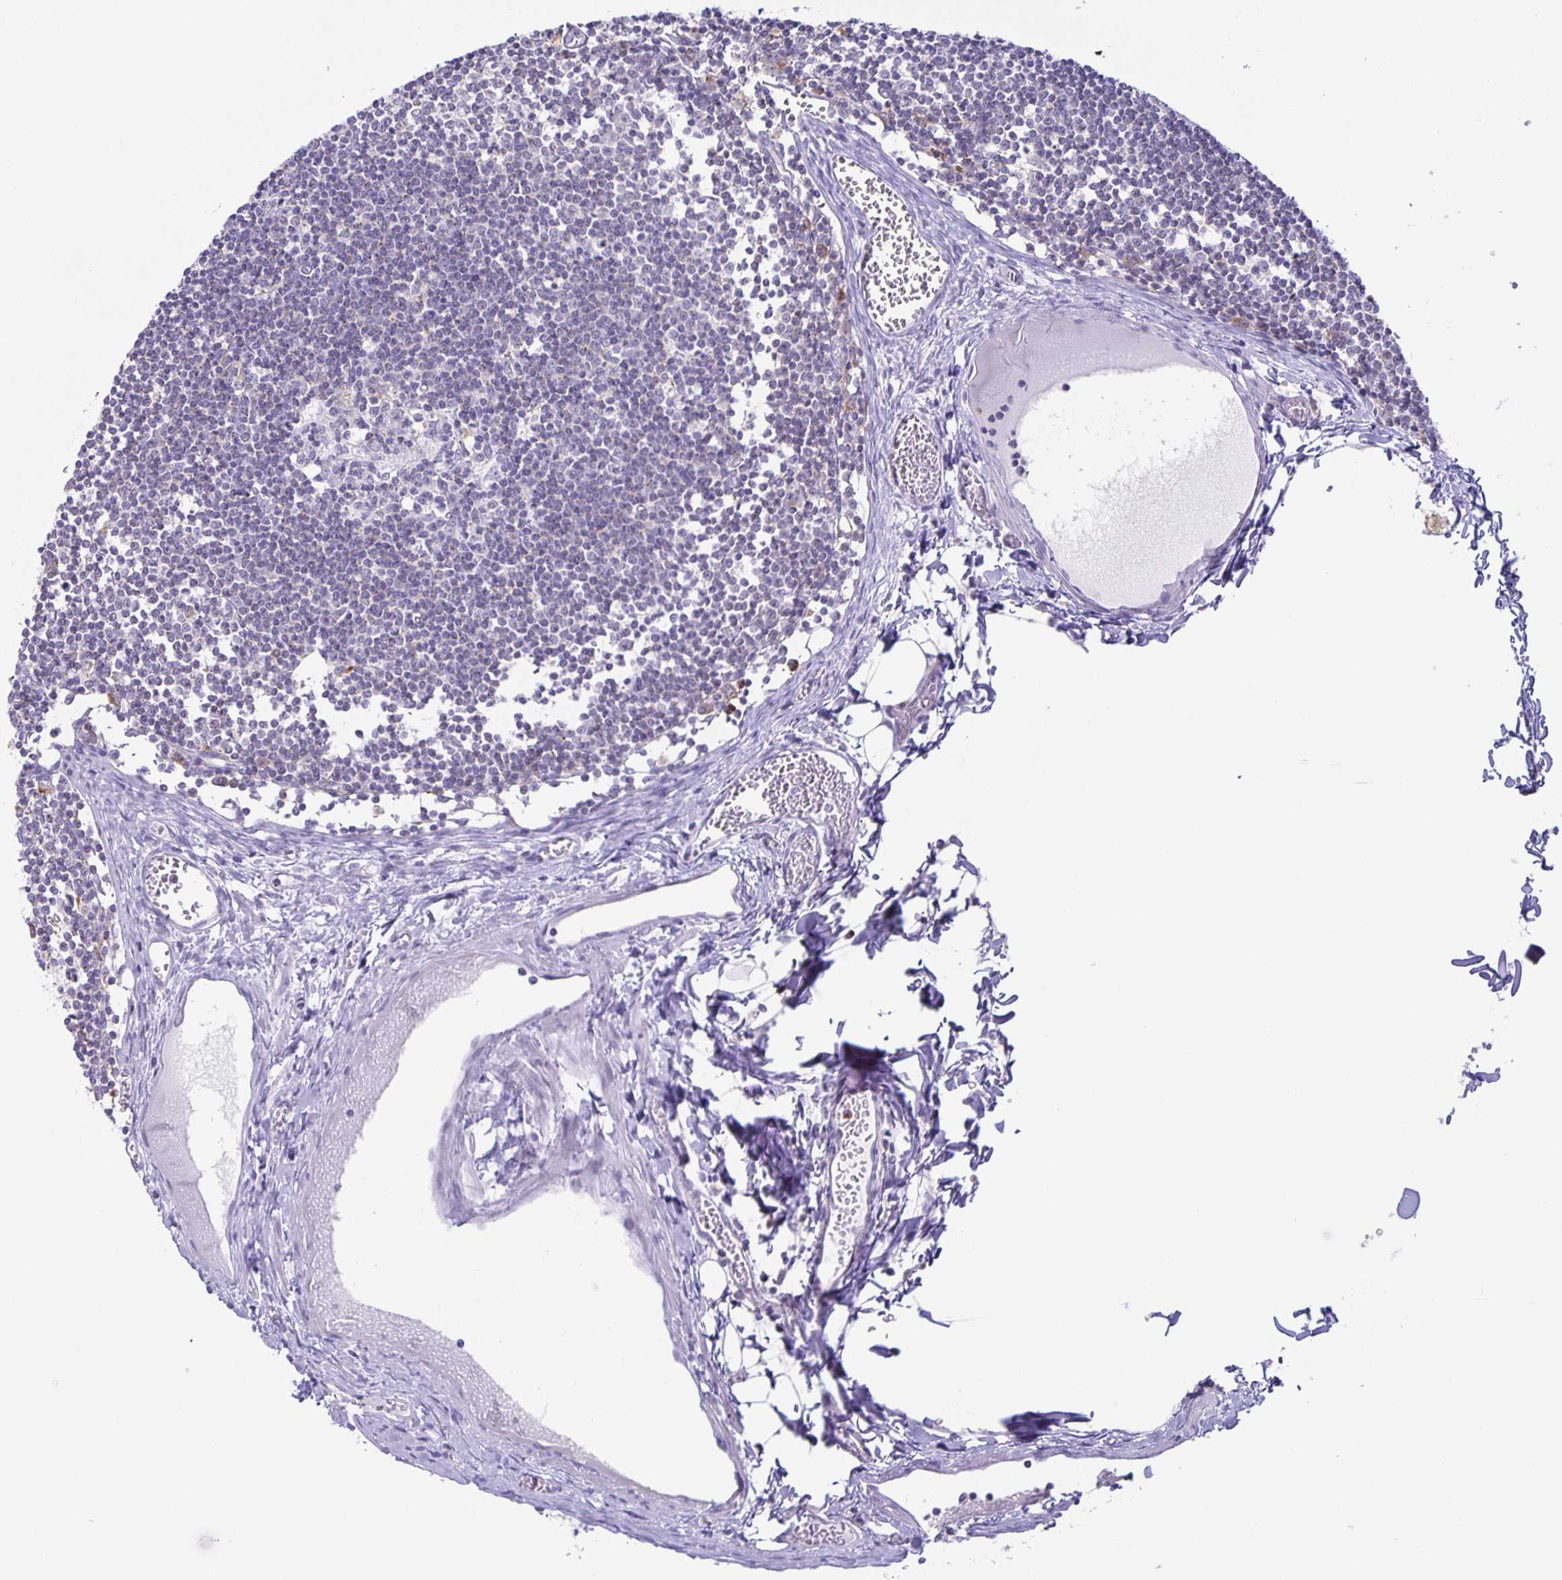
{"staining": {"intensity": "moderate", "quantity": "<25%", "location": "cytoplasmic/membranous"}, "tissue": "lymph node", "cell_type": "Germinal center cells", "image_type": "normal", "snomed": [{"axis": "morphology", "description": "Normal tissue, NOS"}, {"axis": "topography", "description": "Lymph node"}], "caption": "A brown stain shows moderate cytoplasmic/membranous positivity of a protein in germinal center cells of unremarkable lymph node. (Stains: DAB (3,3'-diaminobenzidine) in brown, nuclei in blue, Microscopy: brightfield microscopy at high magnification).", "gene": "LIPA", "patient": {"sex": "female", "age": 11}}